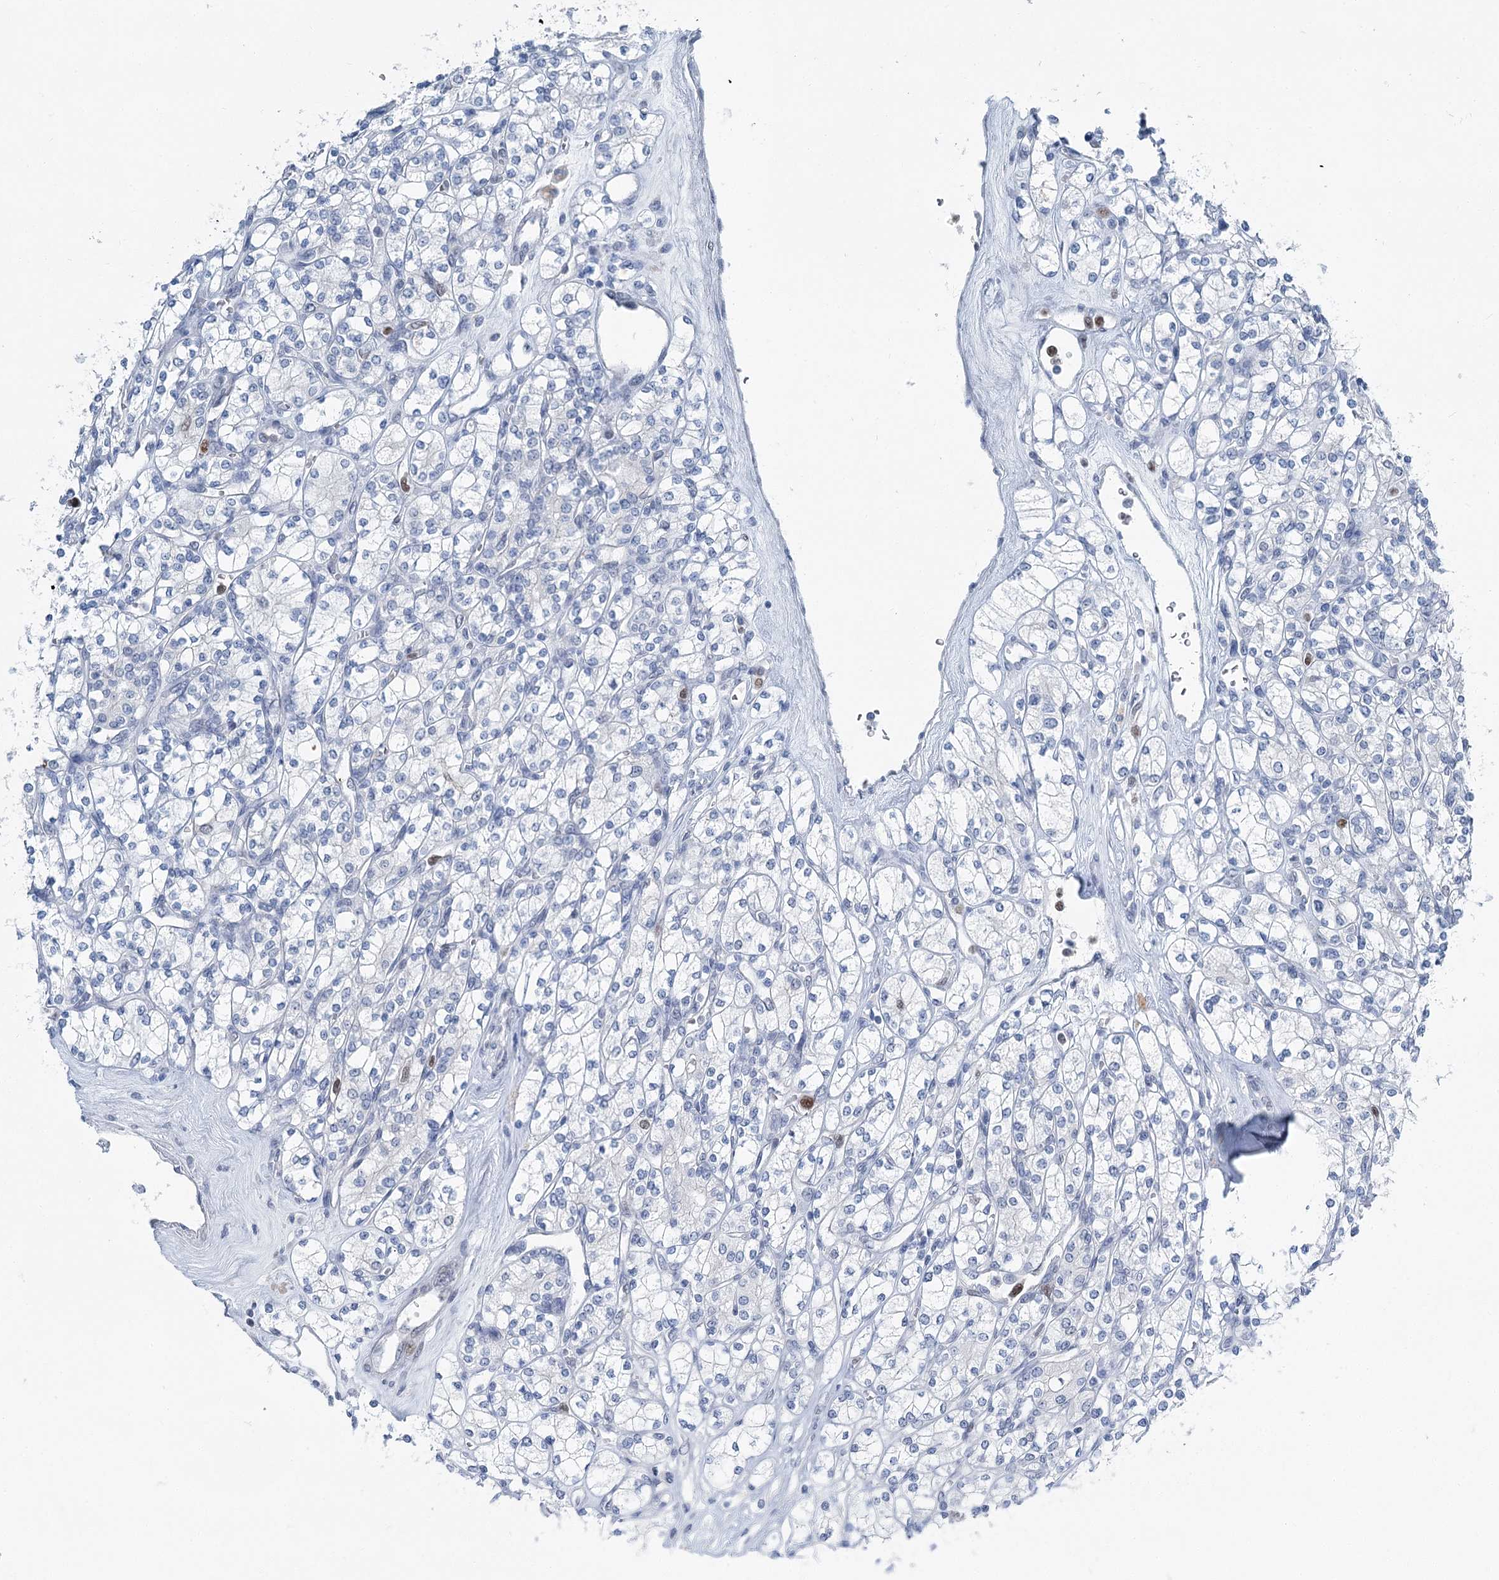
{"staining": {"intensity": "moderate", "quantity": "<25%", "location": "nuclear"}, "tissue": "renal cancer", "cell_type": "Tumor cells", "image_type": "cancer", "snomed": [{"axis": "morphology", "description": "Adenocarcinoma, NOS"}, {"axis": "topography", "description": "Kidney"}], "caption": "Renal adenocarcinoma was stained to show a protein in brown. There is low levels of moderate nuclear positivity in approximately <25% of tumor cells. The protein of interest is shown in brown color, while the nuclei are stained blue.", "gene": "HAT1", "patient": {"sex": "male", "age": 77}}